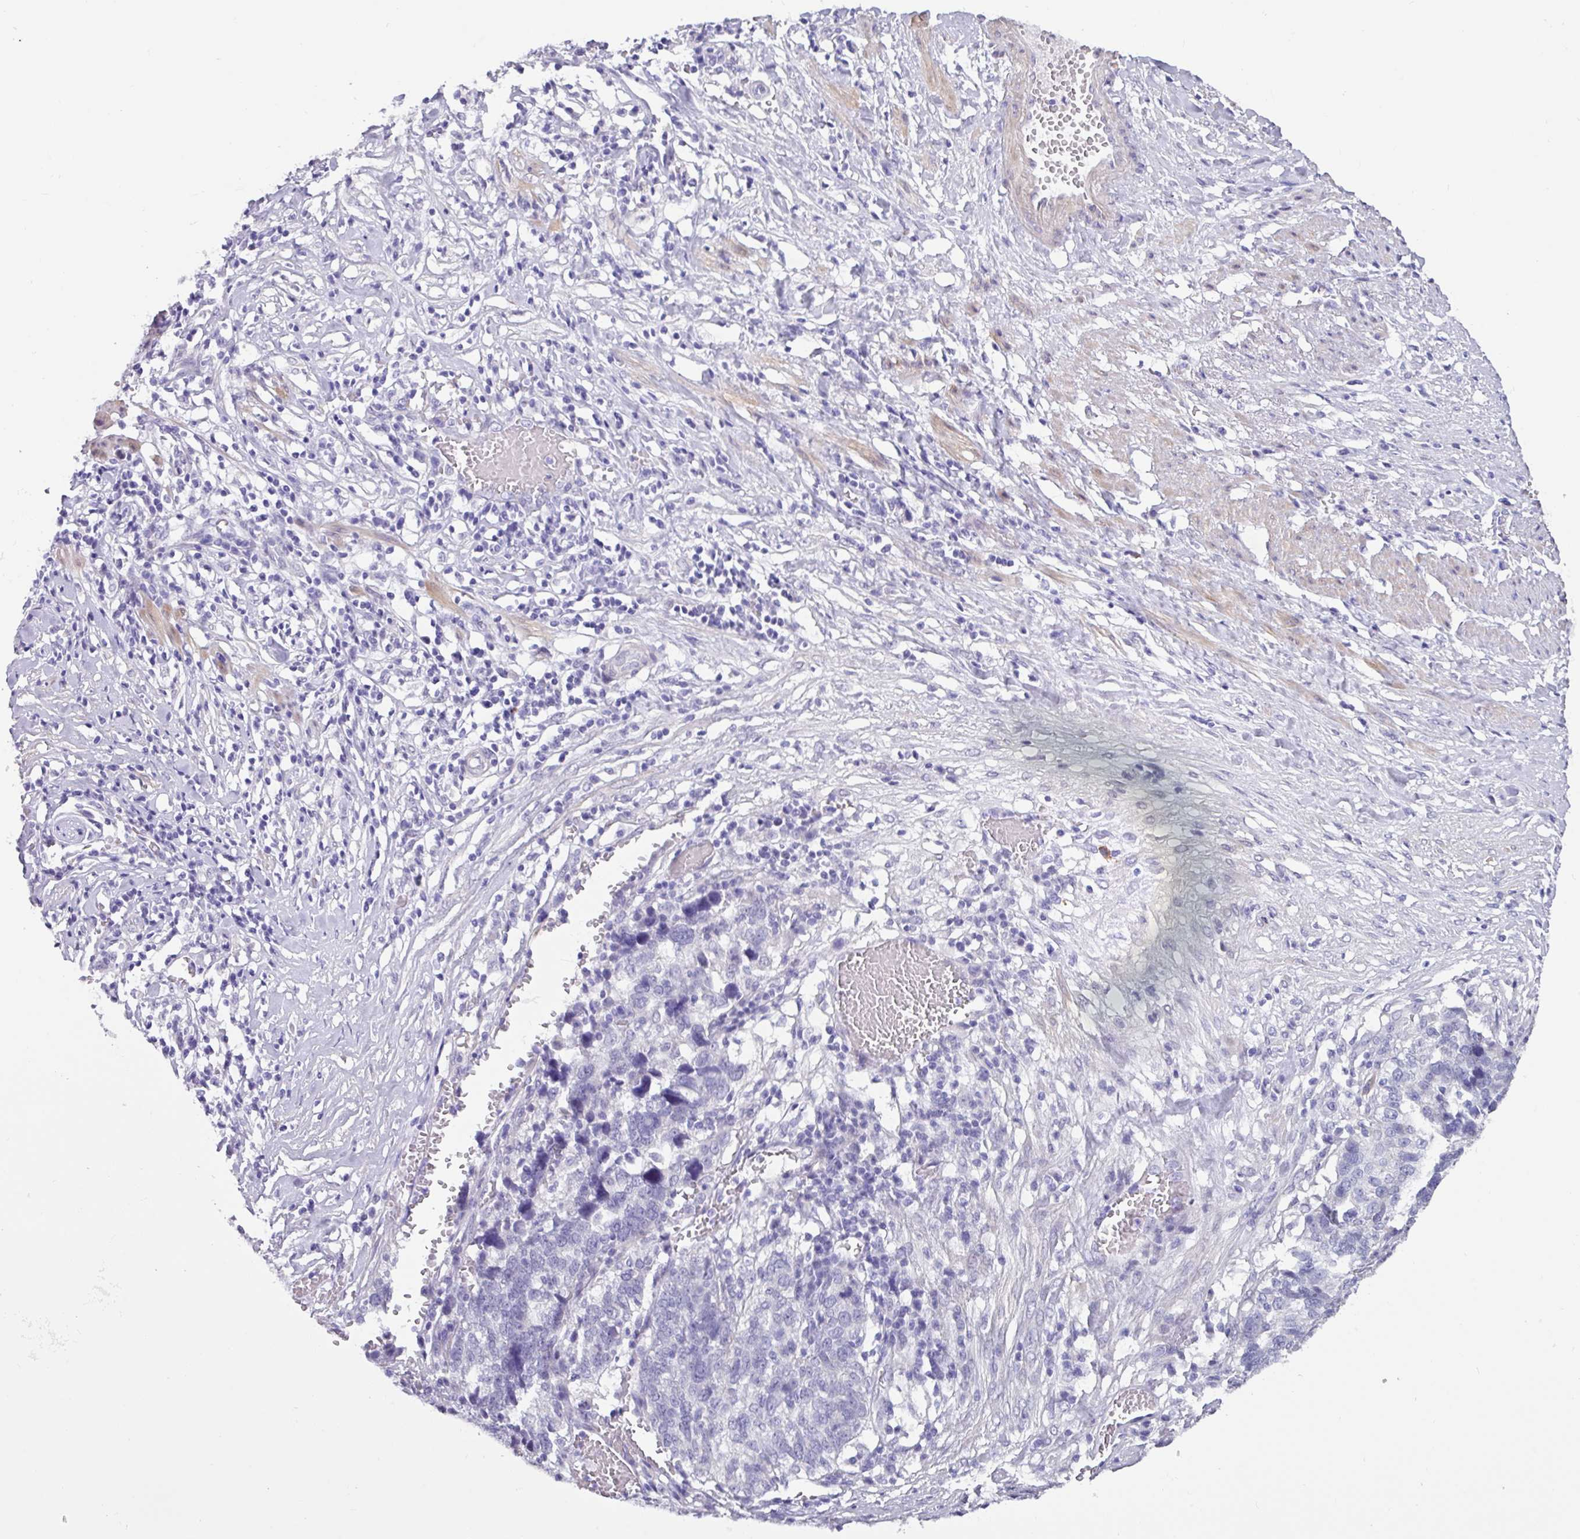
{"staining": {"intensity": "negative", "quantity": "none", "location": "none"}, "tissue": "ovarian cancer", "cell_type": "Tumor cells", "image_type": "cancer", "snomed": [{"axis": "morphology", "description": "Cystadenocarcinoma, serous, NOS"}, {"axis": "topography", "description": "Ovary"}], "caption": "Immunohistochemistry (IHC) histopathology image of human ovarian cancer stained for a protein (brown), which exhibits no expression in tumor cells.", "gene": "OTX1", "patient": {"sex": "female", "age": 59}}